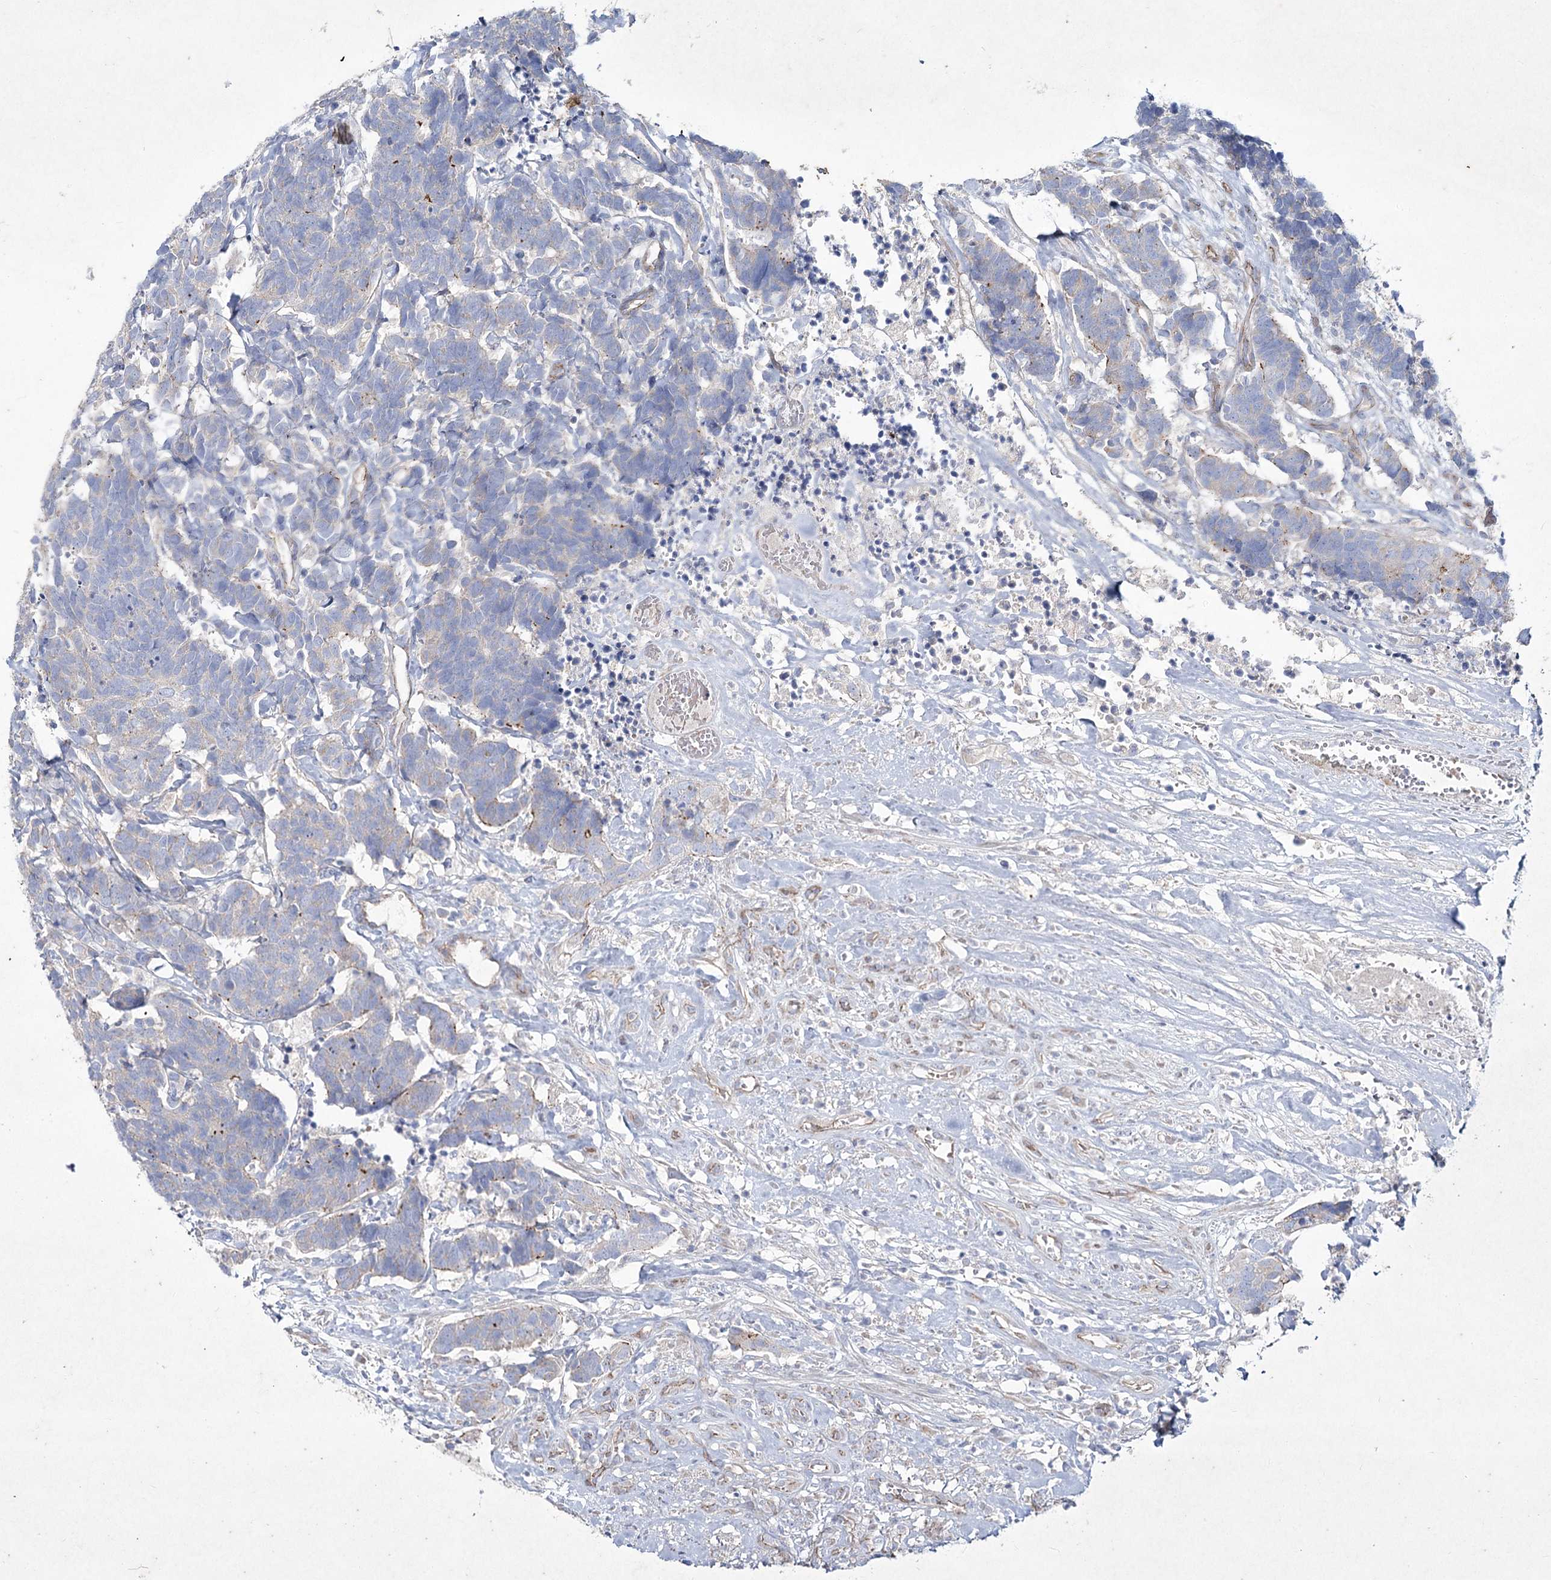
{"staining": {"intensity": "negative", "quantity": "none", "location": "none"}, "tissue": "carcinoid", "cell_type": "Tumor cells", "image_type": "cancer", "snomed": [{"axis": "morphology", "description": "Carcinoma, NOS"}, {"axis": "morphology", "description": "Carcinoid, malignant, NOS"}, {"axis": "topography", "description": "Urinary bladder"}], "caption": "Micrograph shows no protein expression in tumor cells of carcinoma tissue.", "gene": "LDLRAD3", "patient": {"sex": "male", "age": 57}}